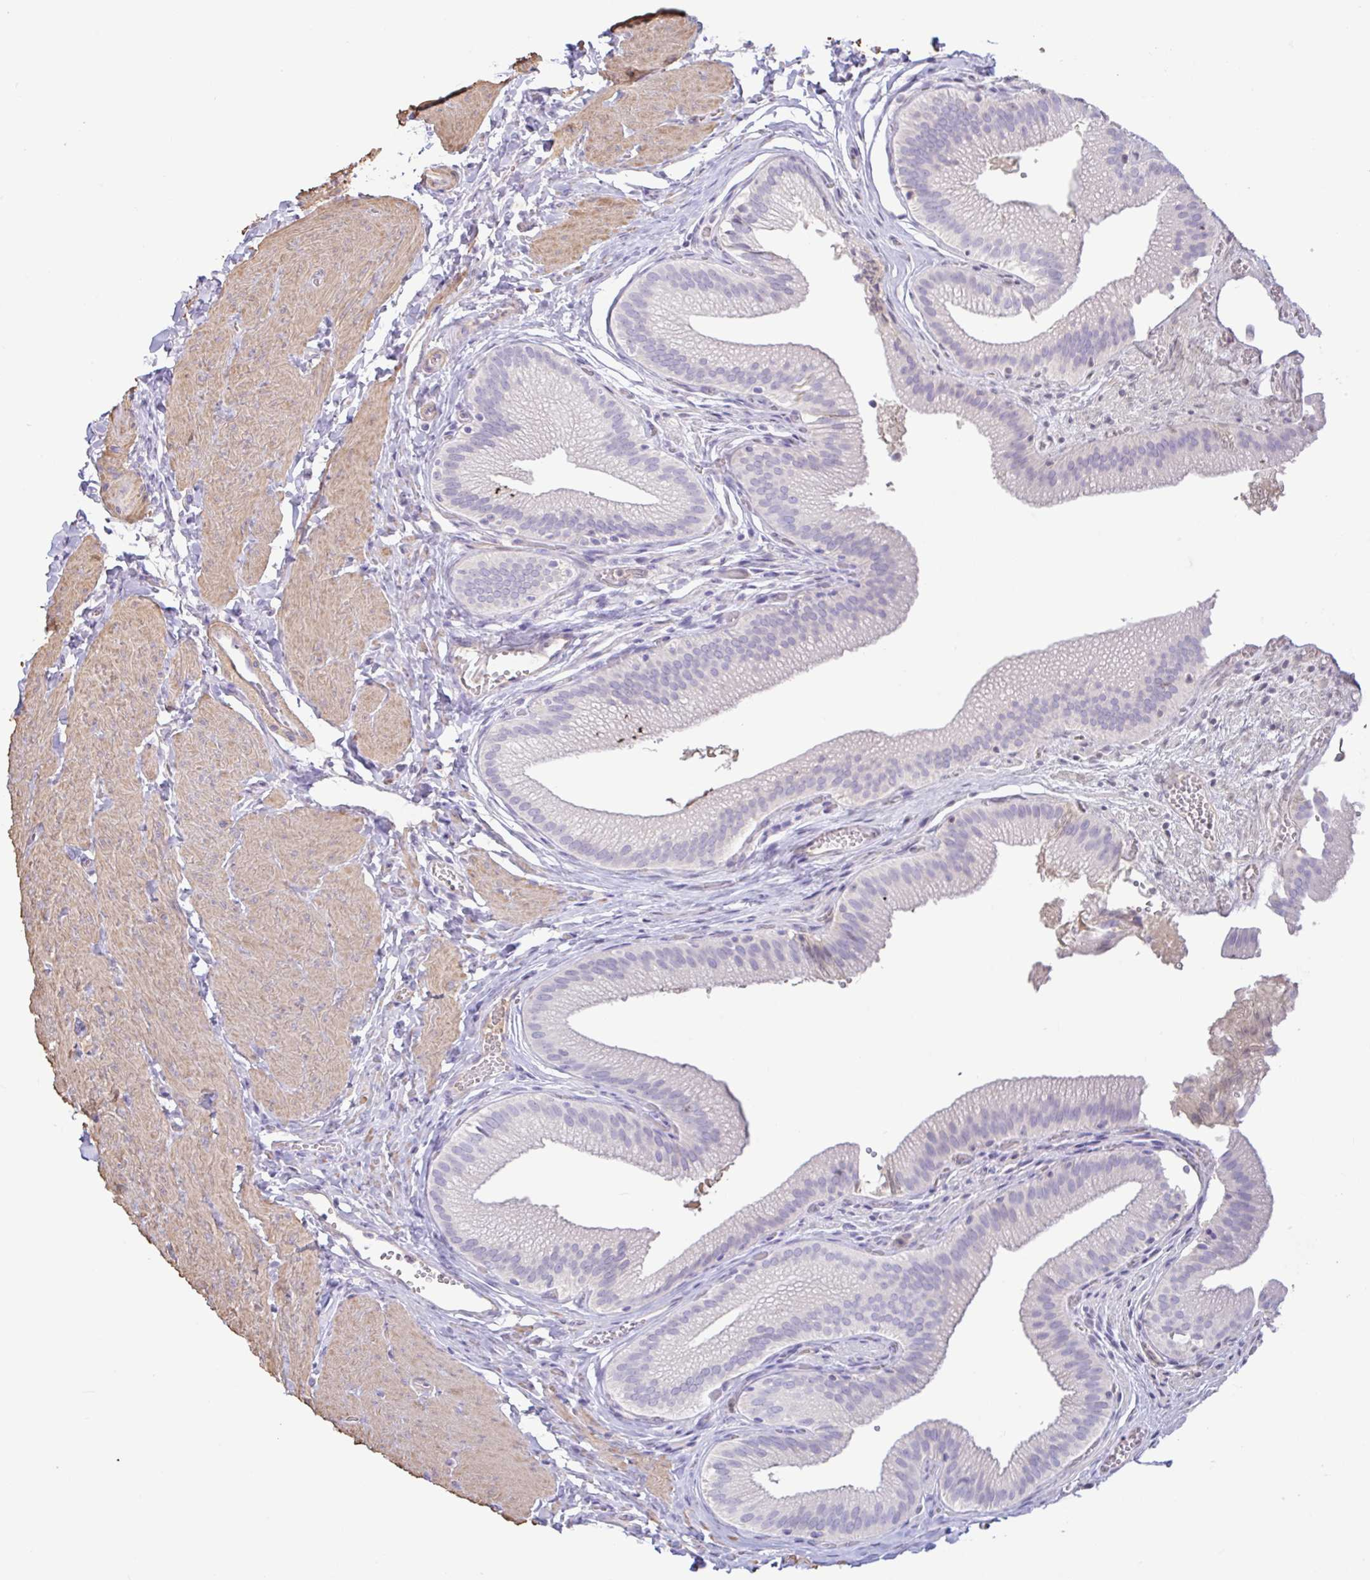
{"staining": {"intensity": "negative", "quantity": "none", "location": "none"}, "tissue": "gallbladder", "cell_type": "Glandular cells", "image_type": "normal", "snomed": [{"axis": "morphology", "description": "Normal tissue, NOS"}, {"axis": "topography", "description": "Gallbladder"}, {"axis": "topography", "description": "Peripheral nerve tissue"}], "caption": "A histopathology image of gallbladder stained for a protein demonstrates no brown staining in glandular cells.", "gene": "PYGM", "patient": {"sex": "male", "age": 17}}